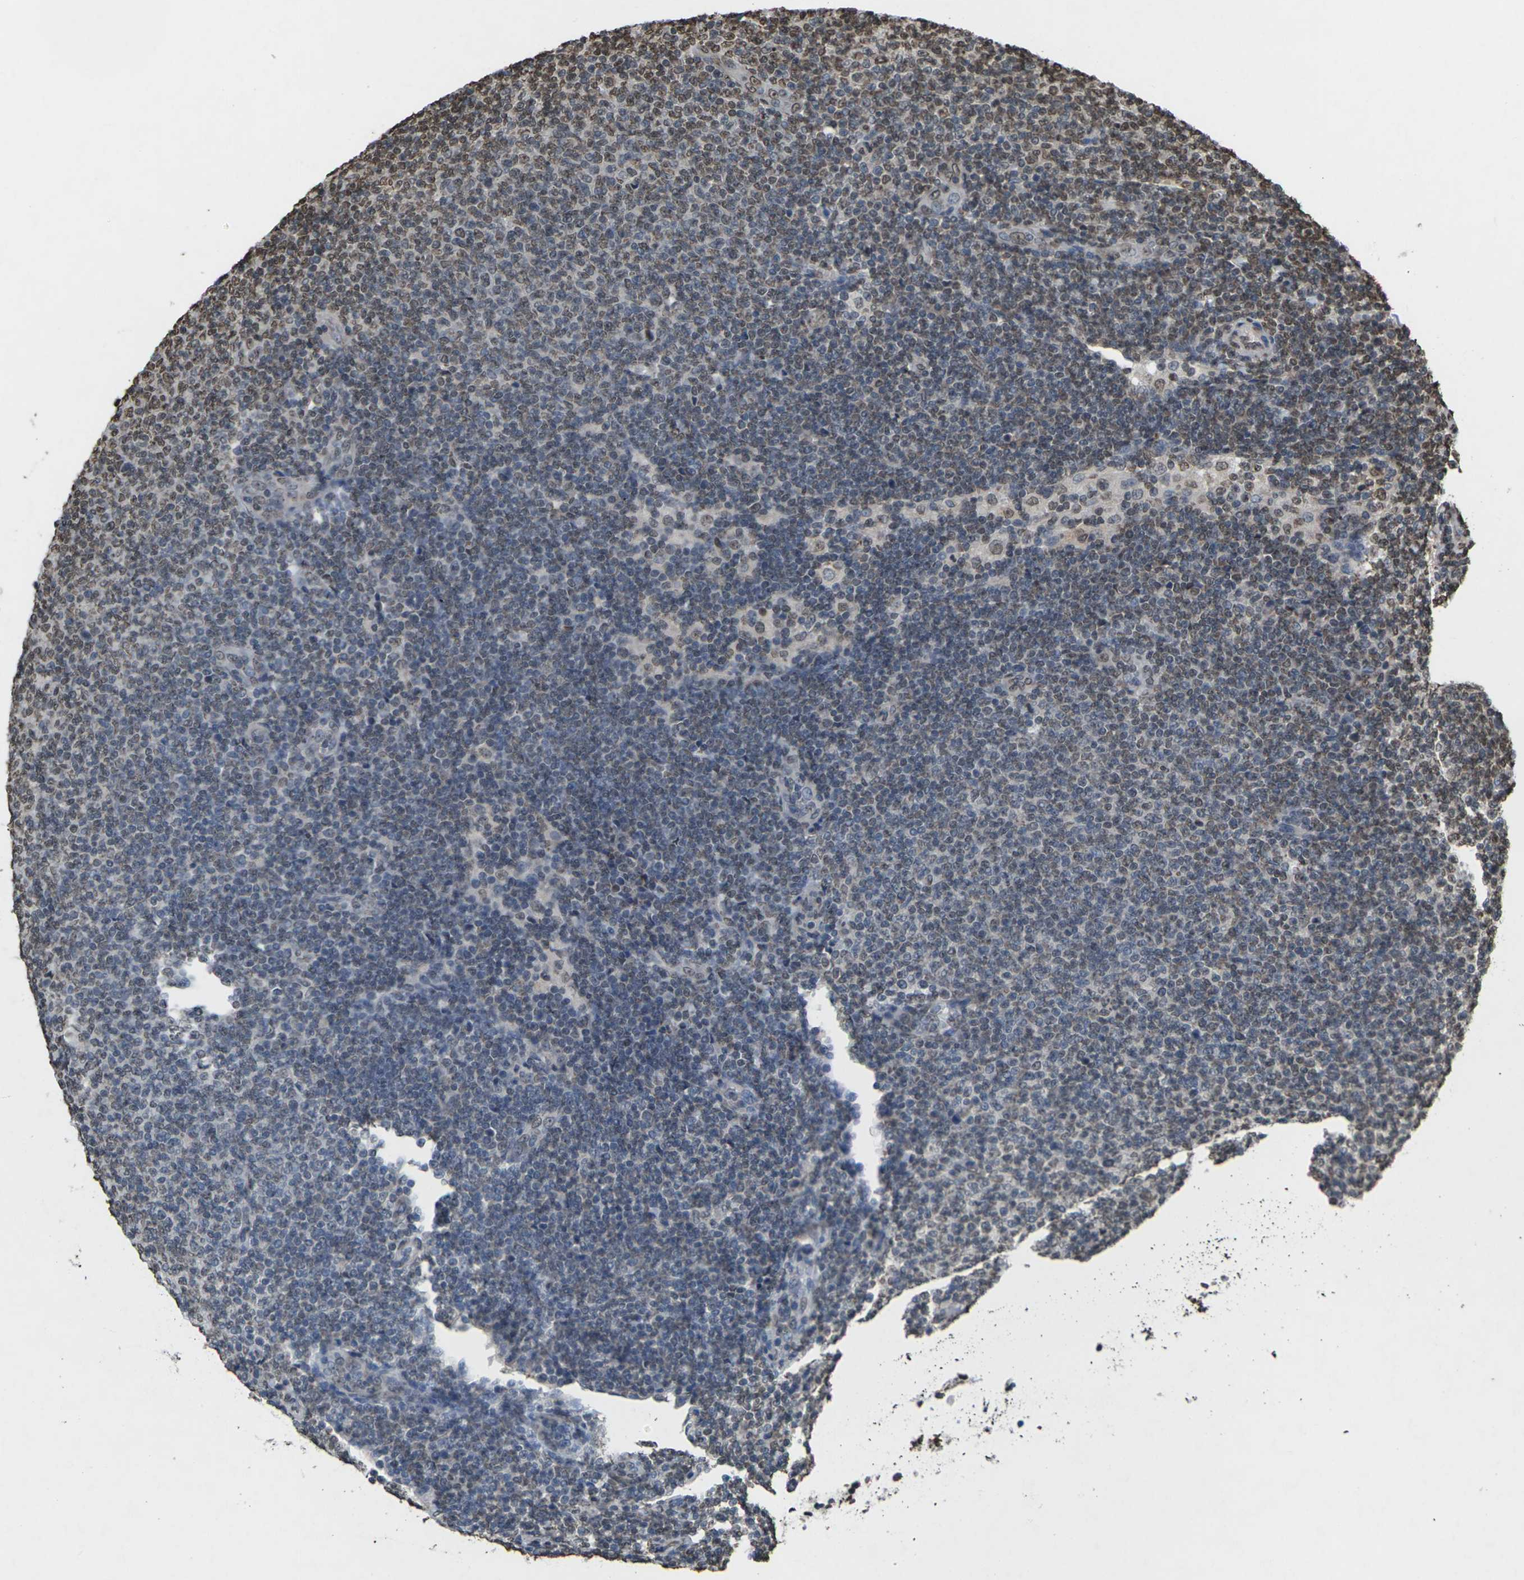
{"staining": {"intensity": "moderate", "quantity": "25%-75%", "location": "nuclear"}, "tissue": "lymphoma", "cell_type": "Tumor cells", "image_type": "cancer", "snomed": [{"axis": "morphology", "description": "Malignant lymphoma, non-Hodgkin's type, Low grade"}, {"axis": "topography", "description": "Lymph node"}], "caption": "Lymphoma stained with a brown dye reveals moderate nuclear positive staining in approximately 25%-75% of tumor cells.", "gene": "EMSY", "patient": {"sex": "male", "age": 66}}